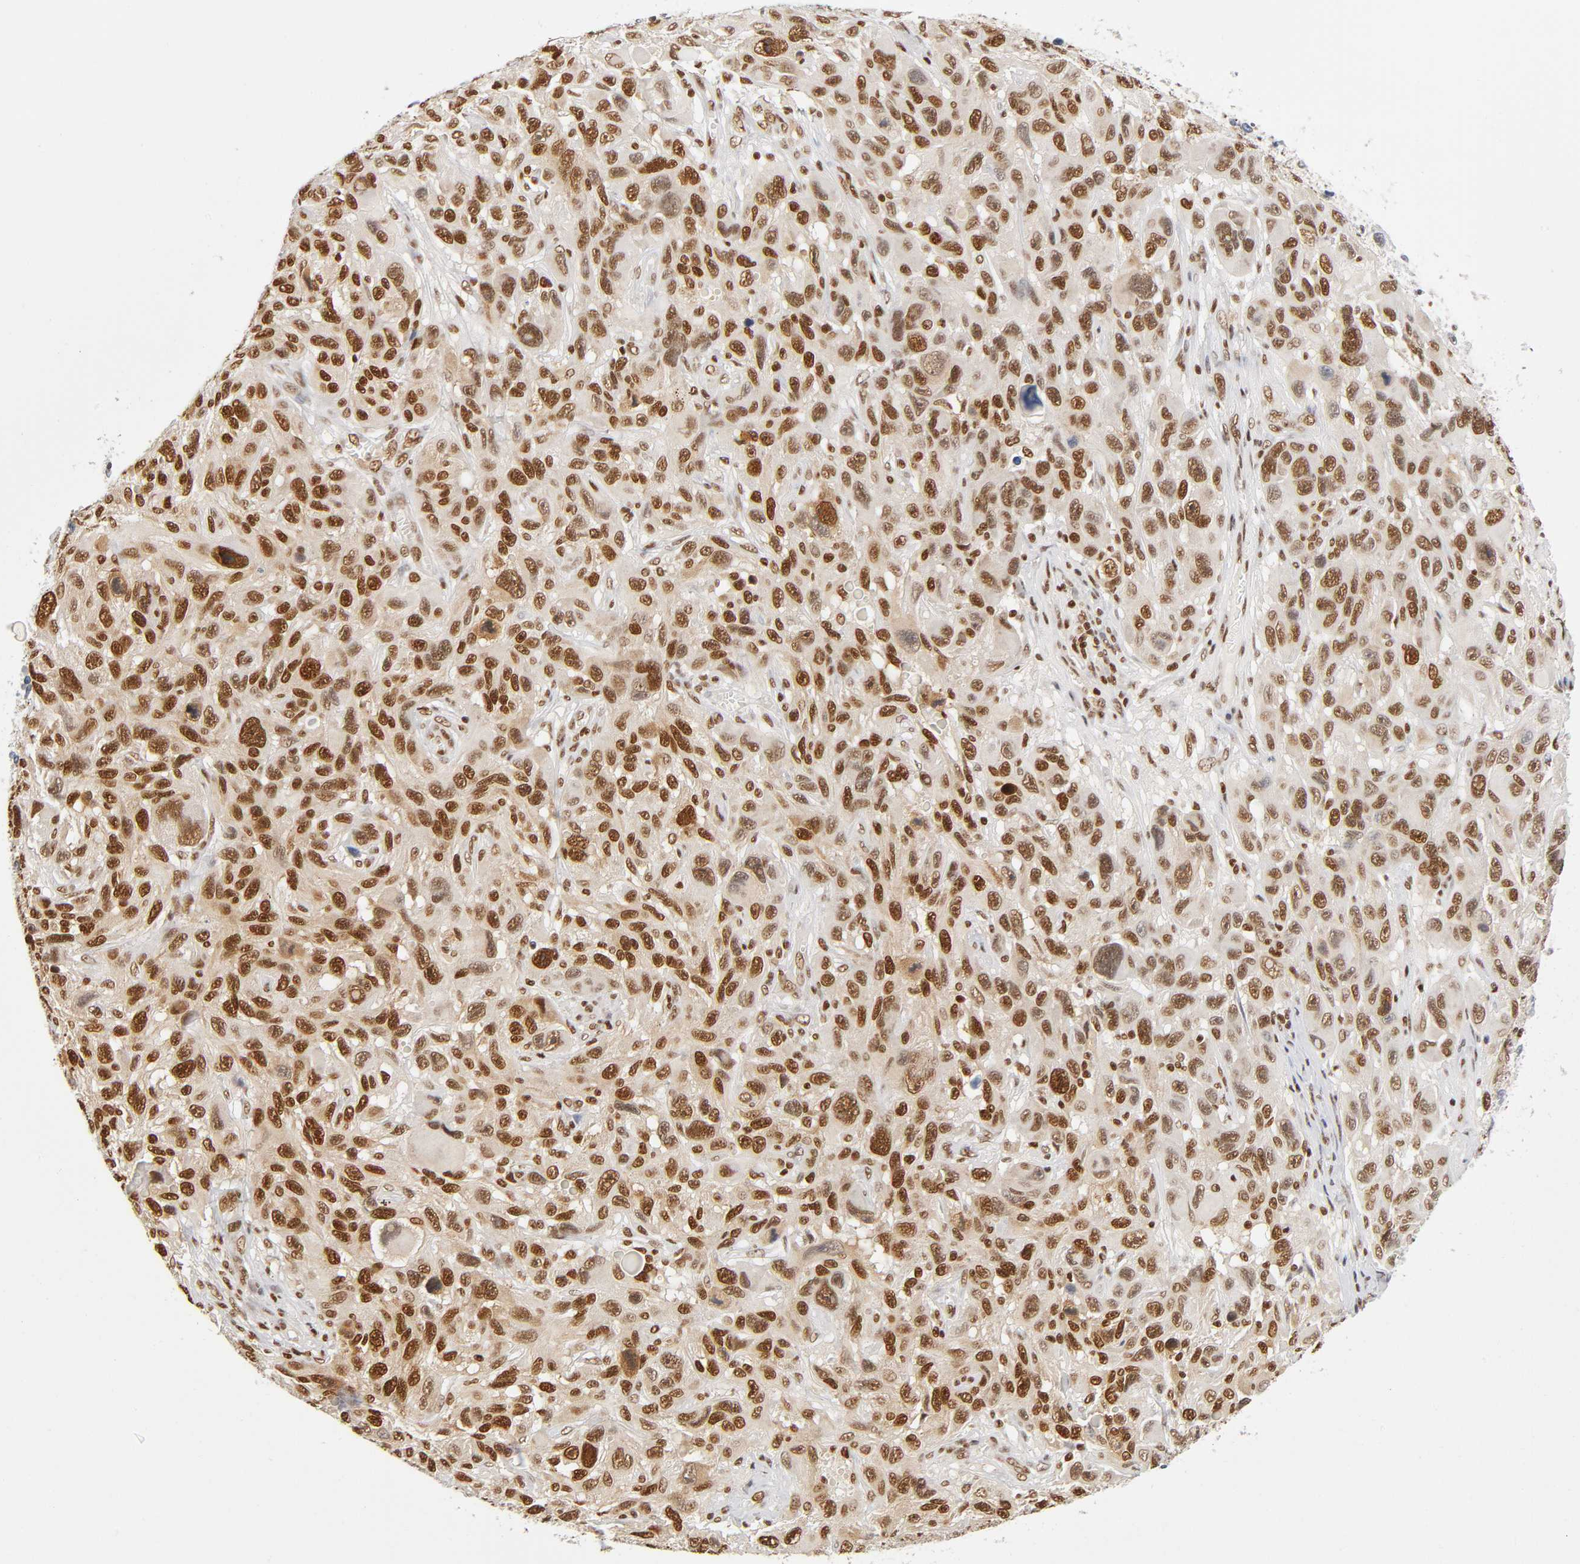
{"staining": {"intensity": "strong", "quantity": ">75%", "location": "nuclear"}, "tissue": "melanoma", "cell_type": "Tumor cells", "image_type": "cancer", "snomed": [{"axis": "morphology", "description": "Malignant melanoma, NOS"}, {"axis": "topography", "description": "Skin"}], "caption": "Tumor cells reveal strong nuclear positivity in approximately >75% of cells in melanoma. (IHC, brightfield microscopy, high magnification).", "gene": "ILKAP", "patient": {"sex": "male", "age": 53}}